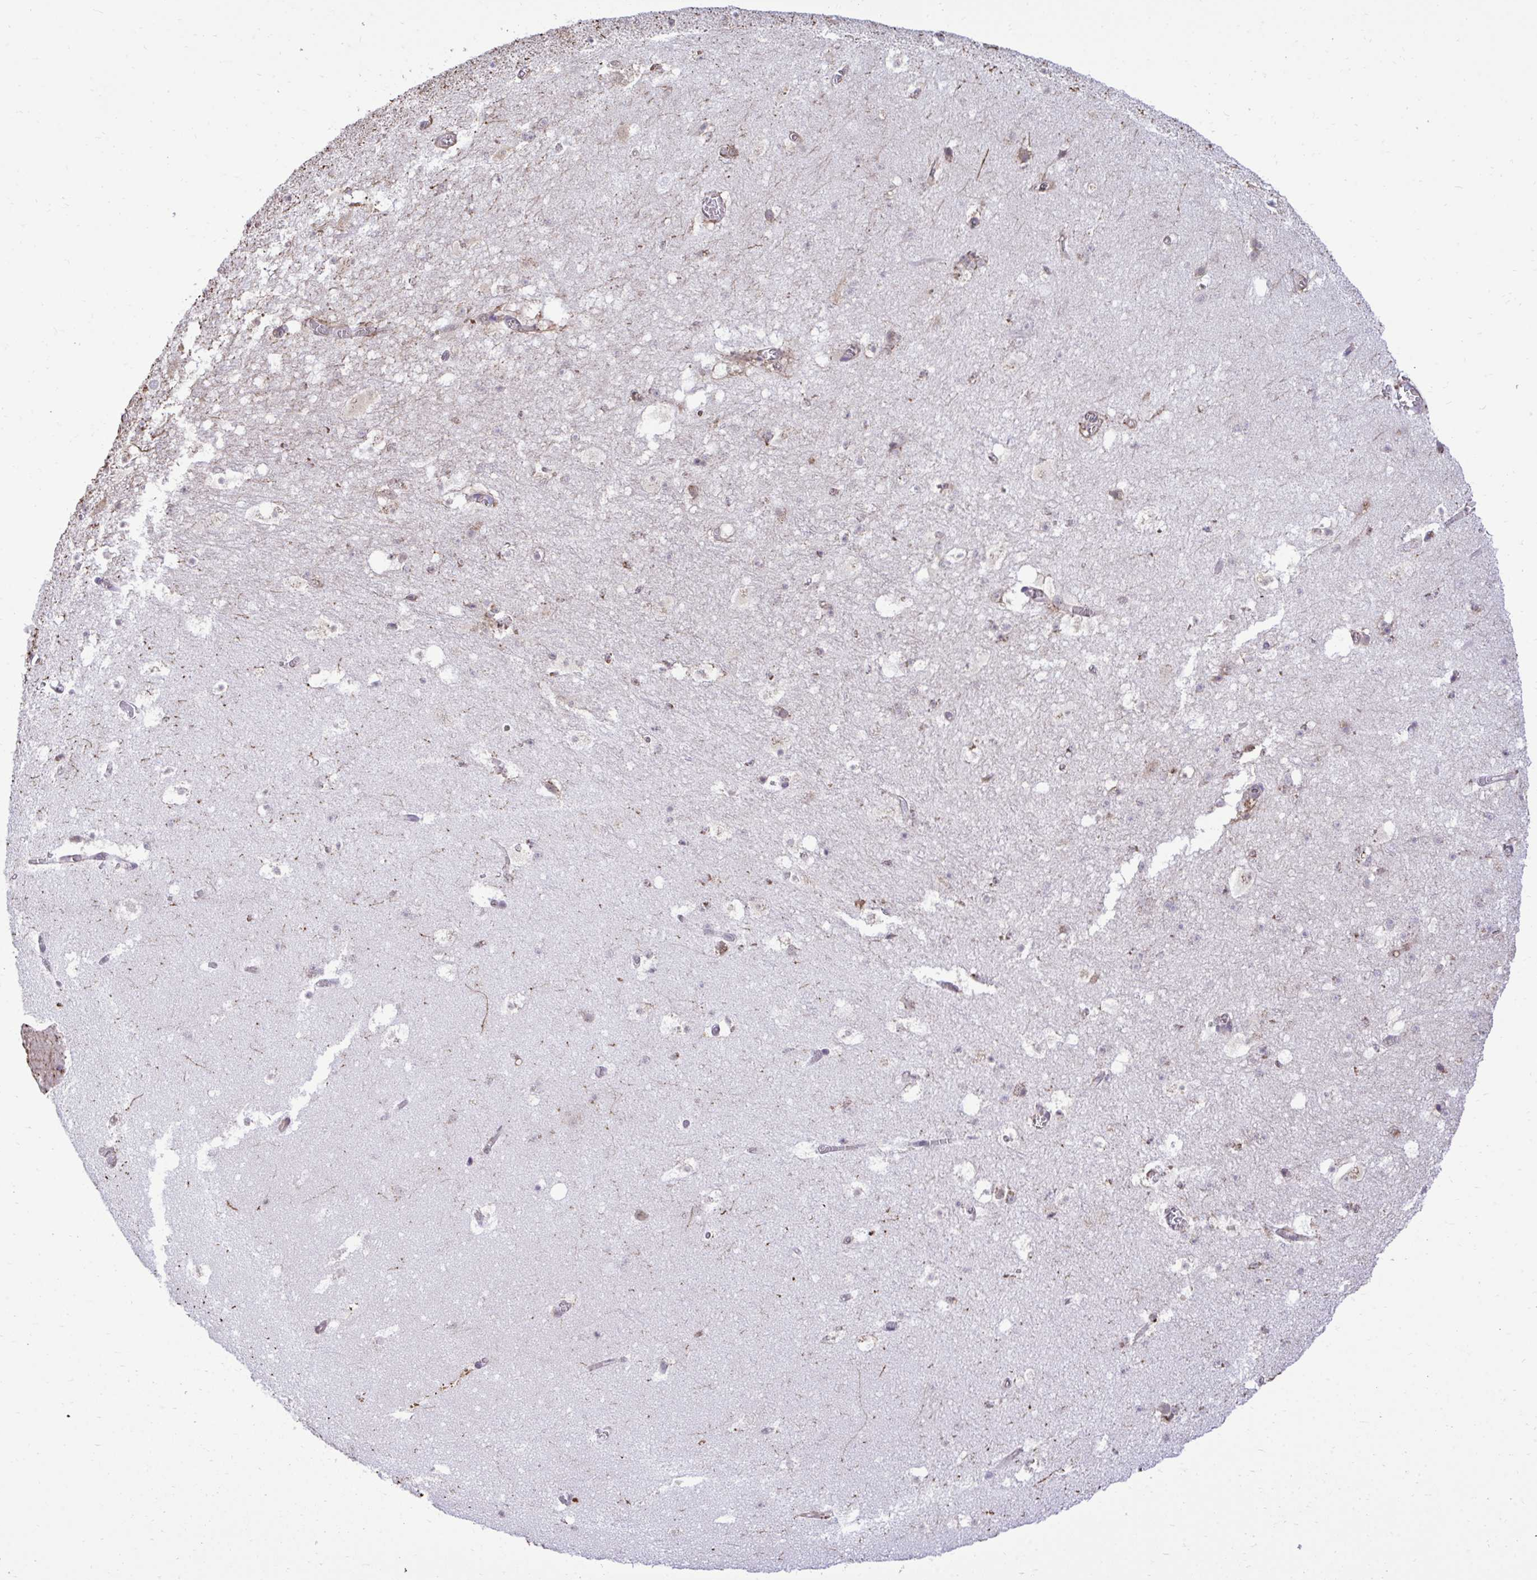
{"staining": {"intensity": "moderate", "quantity": "<25%", "location": "cytoplasmic/membranous"}, "tissue": "hippocampus", "cell_type": "Glial cells", "image_type": "normal", "snomed": [{"axis": "morphology", "description": "Normal tissue, NOS"}, {"axis": "topography", "description": "Hippocampus"}], "caption": "This is an image of immunohistochemistry staining of unremarkable hippocampus, which shows moderate staining in the cytoplasmic/membranous of glial cells.", "gene": "RPS15", "patient": {"sex": "female", "age": 42}}